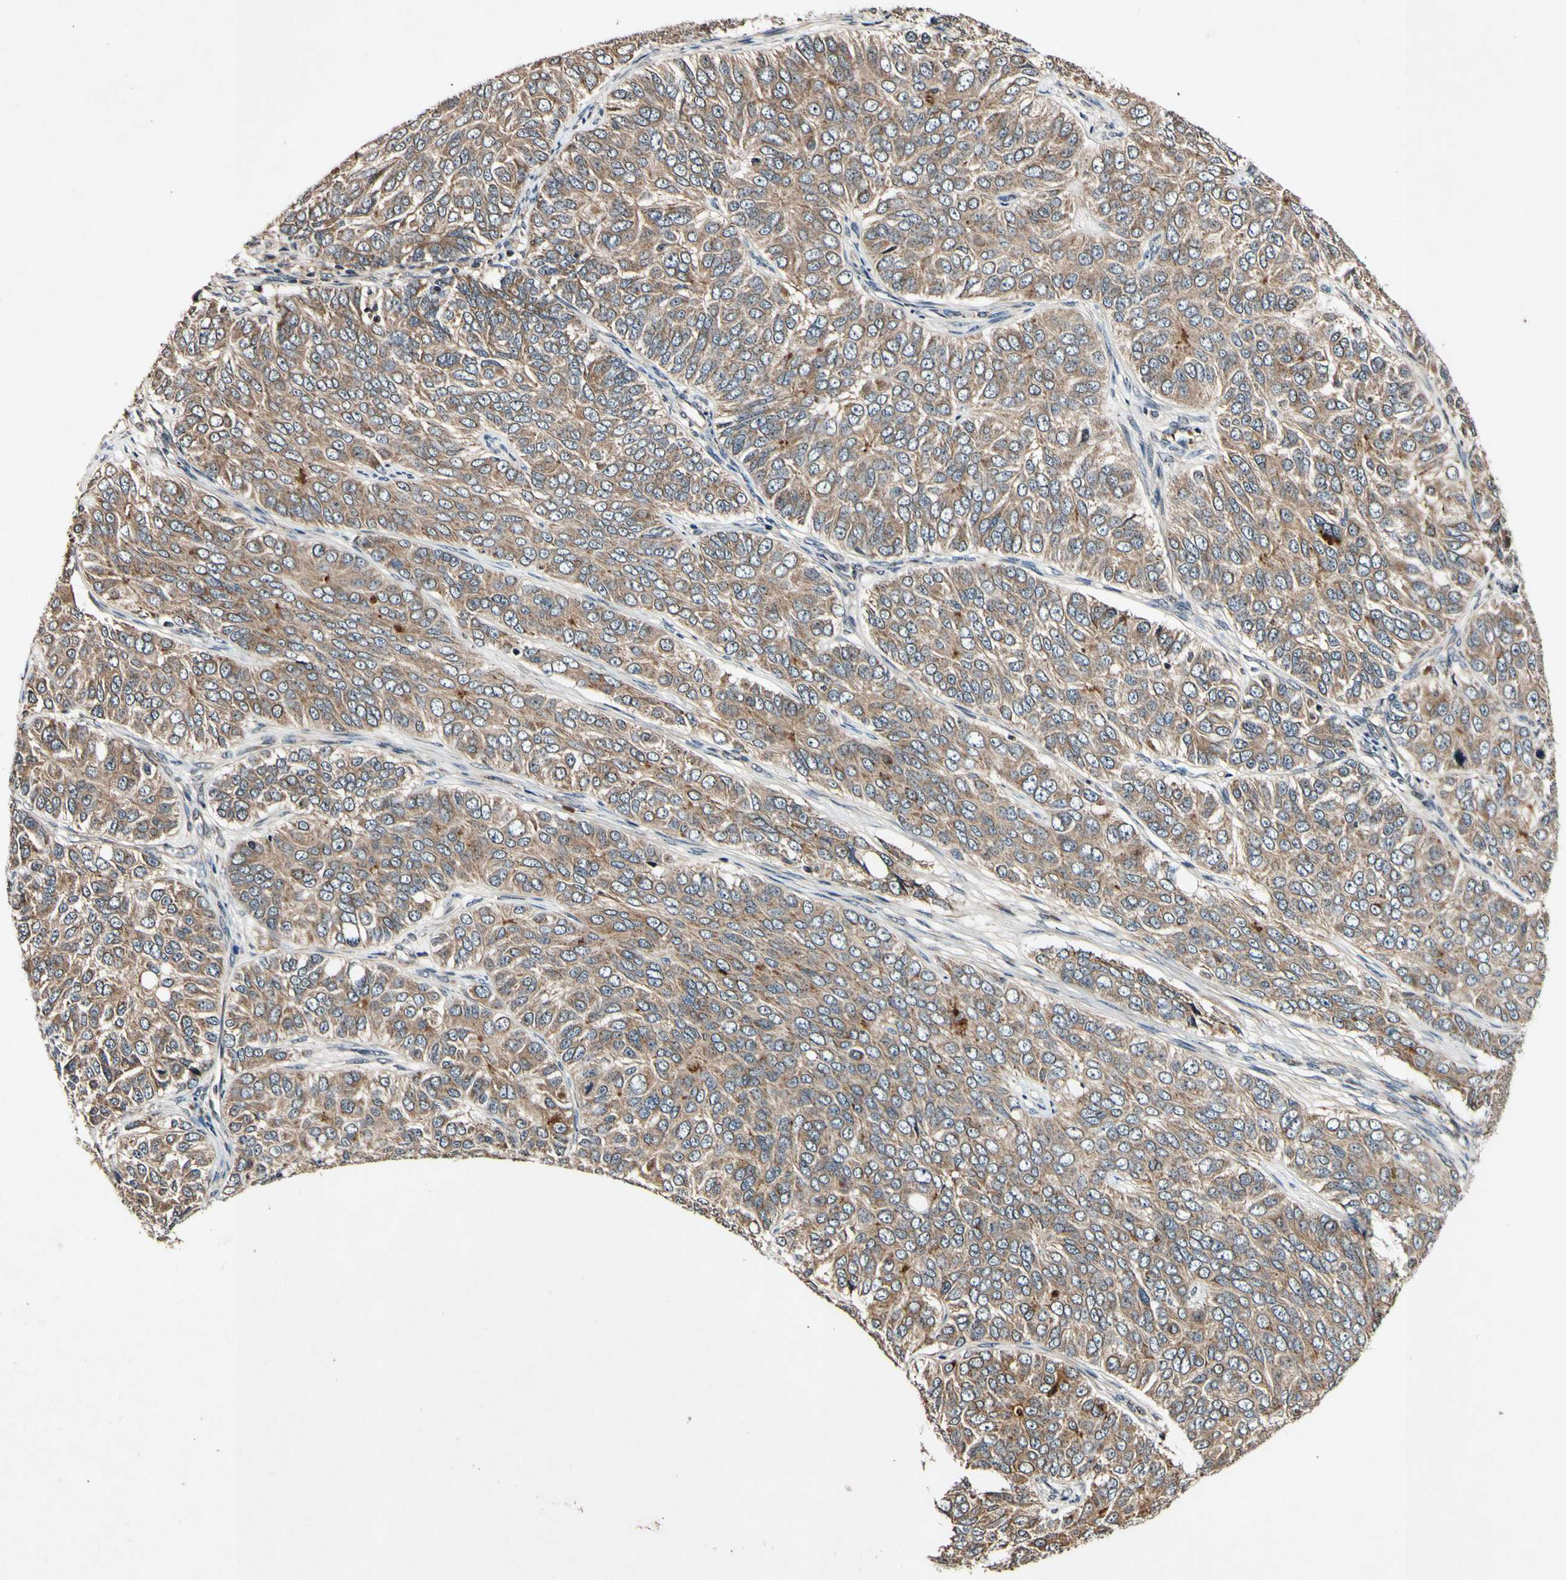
{"staining": {"intensity": "moderate", "quantity": ">75%", "location": "cytoplasmic/membranous"}, "tissue": "ovarian cancer", "cell_type": "Tumor cells", "image_type": "cancer", "snomed": [{"axis": "morphology", "description": "Carcinoma, endometroid"}, {"axis": "topography", "description": "Ovary"}], "caption": "A high-resolution histopathology image shows immunohistochemistry (IHC) staining of ovarian cancer (endometroid carcinoma), which exhibits moderate cytoplasmic/membranous staining in about >75% of tumor cells.", "gene": "PLAT", "patient": {"sex": "female", "age": 51}}